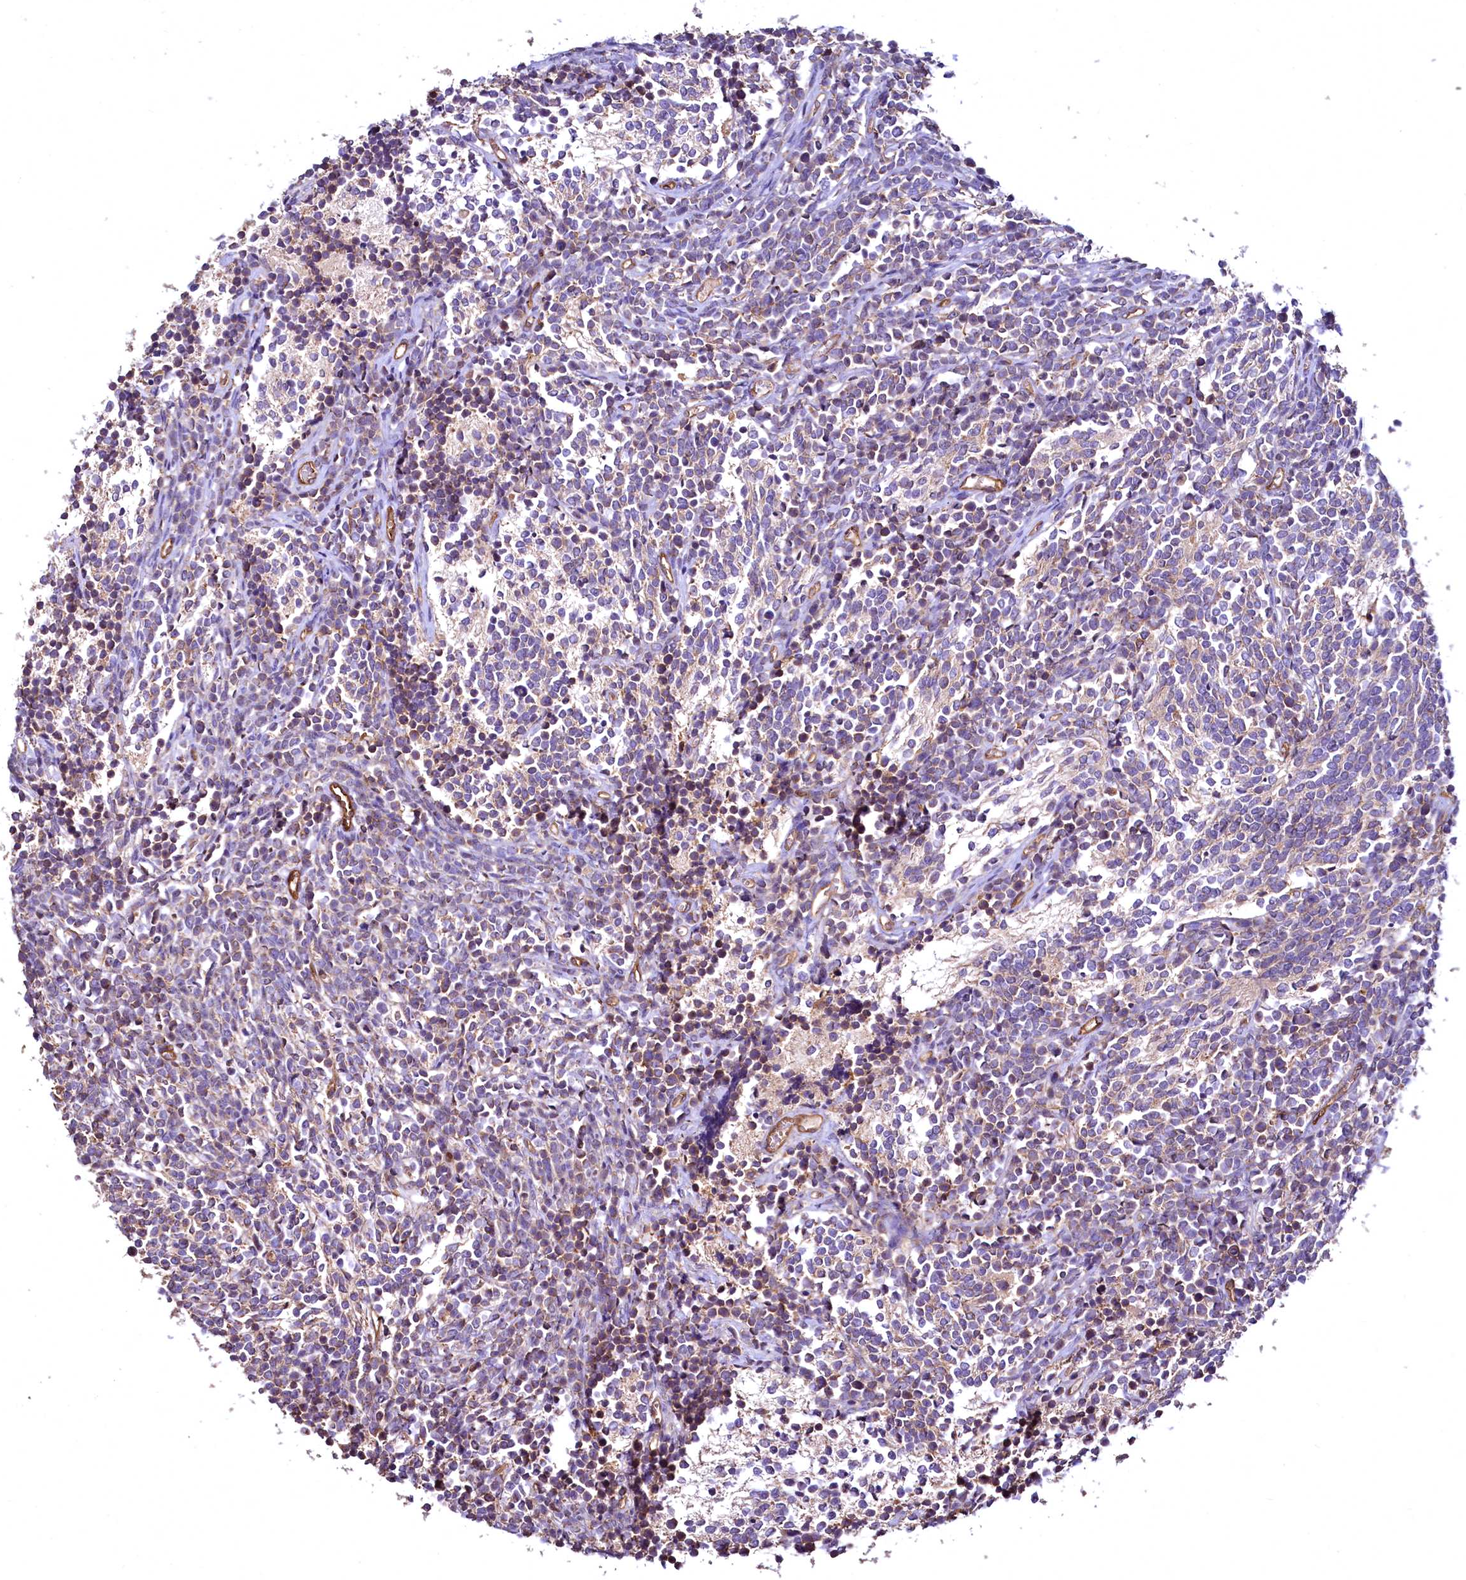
{"staining": {"intensity": "weak", "quantity": "25%-75%", "location": "cytoplasmic/membranous"}, "tissue": "glioma", "cell_type": "Tumor cells", "image_type": "cancer", "snomed": [{"axis": "morphology", "description": "Glioma, malignant, Low grade"}, {"axis": "topography", "description": "Brain"}], "caption": "Immunohistochemical staining of malignant low-grade glioma exhibits weak cytoplasmic/membranous protein positivity in approximately 25%-75% of tumor cells.", "gene": "TBCEL", "patient": {"sex": "female", "age": 1}}